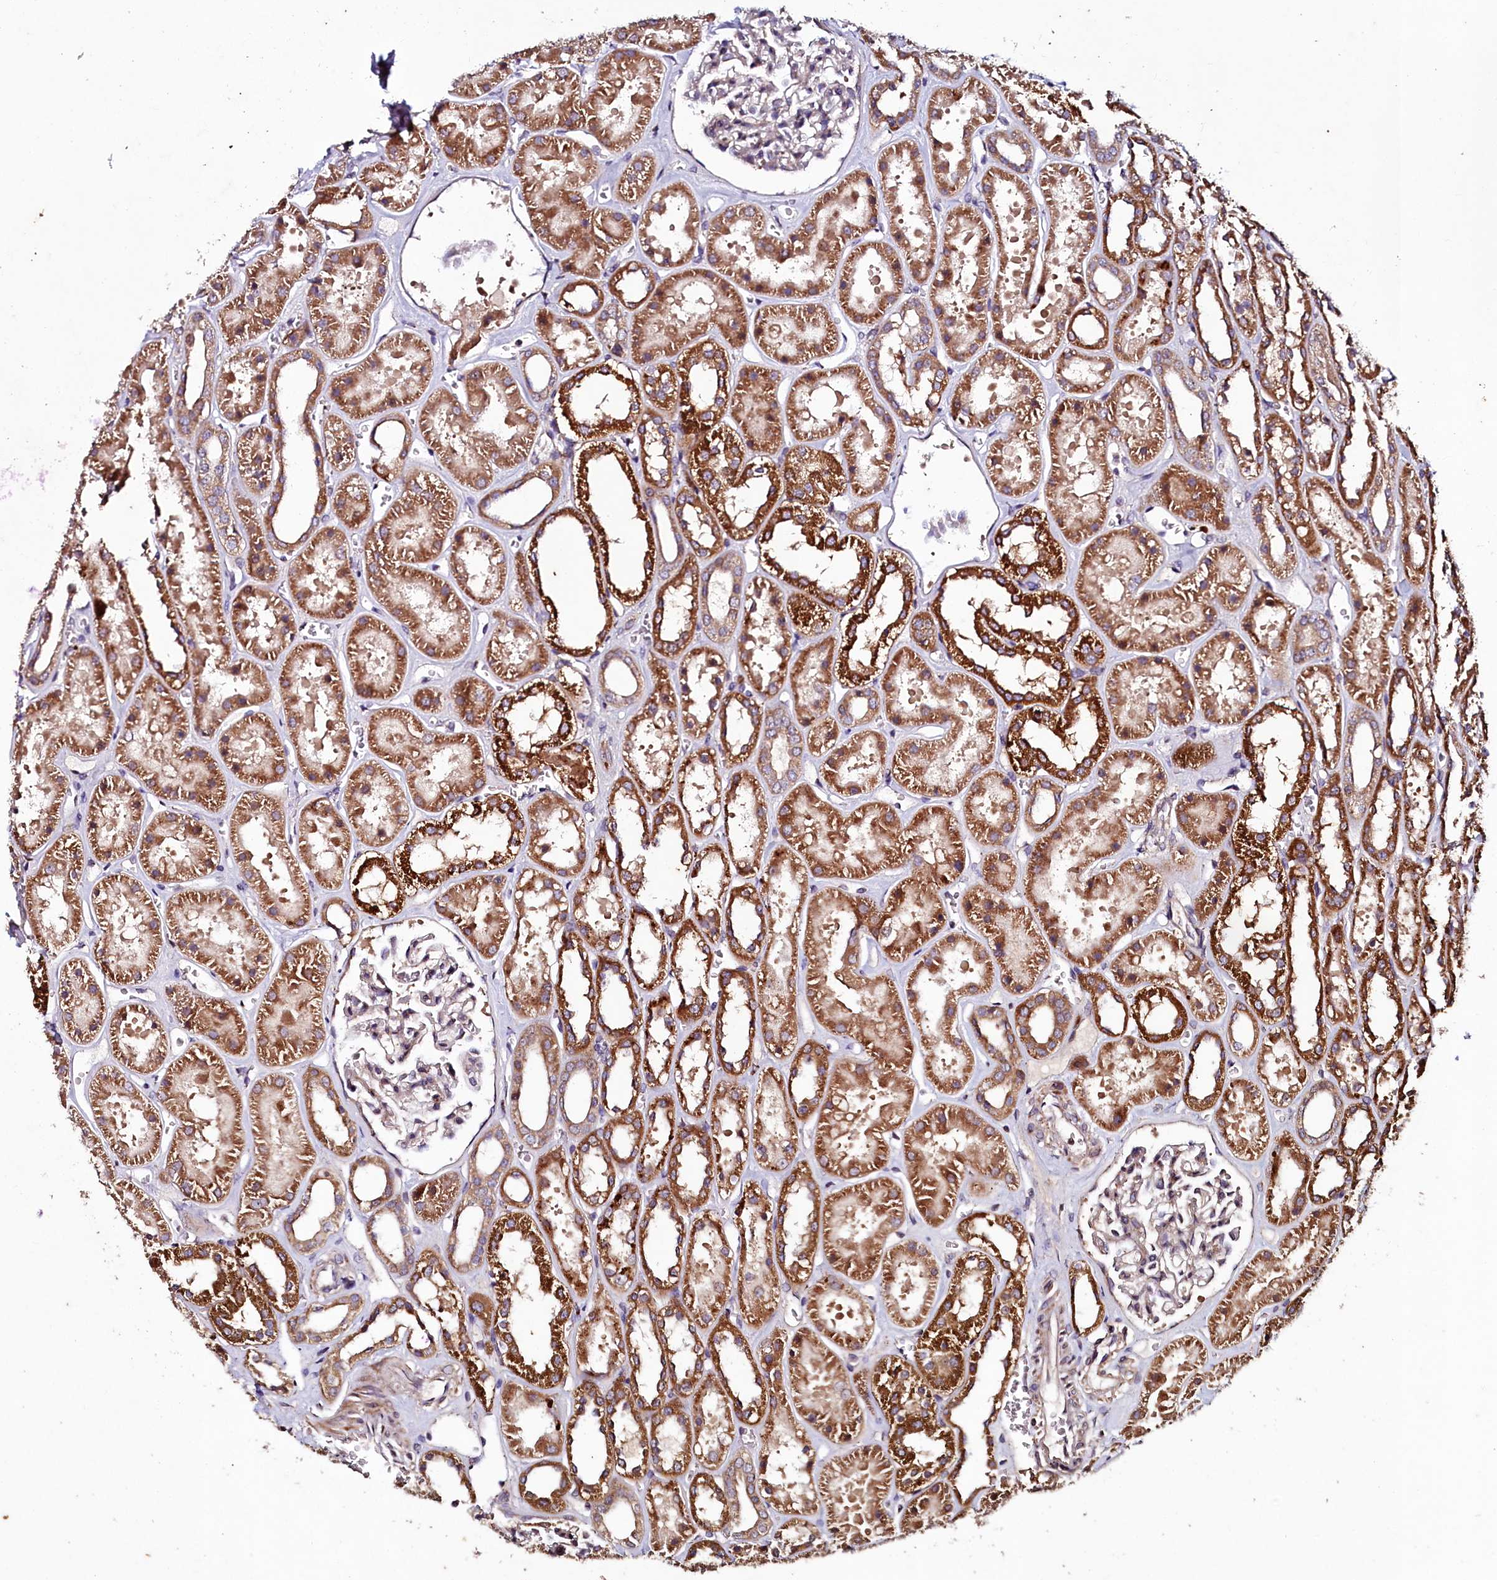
{"staining": {"intensity": "weak", "quantity": "<25%", "location": "cytoplasmic/membranous"}, "tissue": "kidney", "cell_type": "Cells in glomeruli", "image_type": "normal", "snomed": [{"axis": "morphology", "description": "Normal tissue, NOS"}, {"axis": "topography", "description": "Kidney"}], "caption": "DAB immunohistochemical staining of benign human kidney displays no significant positivity in cells in glomeruli. The staining was performed using DAB to visualize the protein expression in brown, while the nuclei were stained in blue with hematoxylin (Magnification: 20x).", "gene": "SEC24C", "patient": {"sex": "female", "age": 41}}